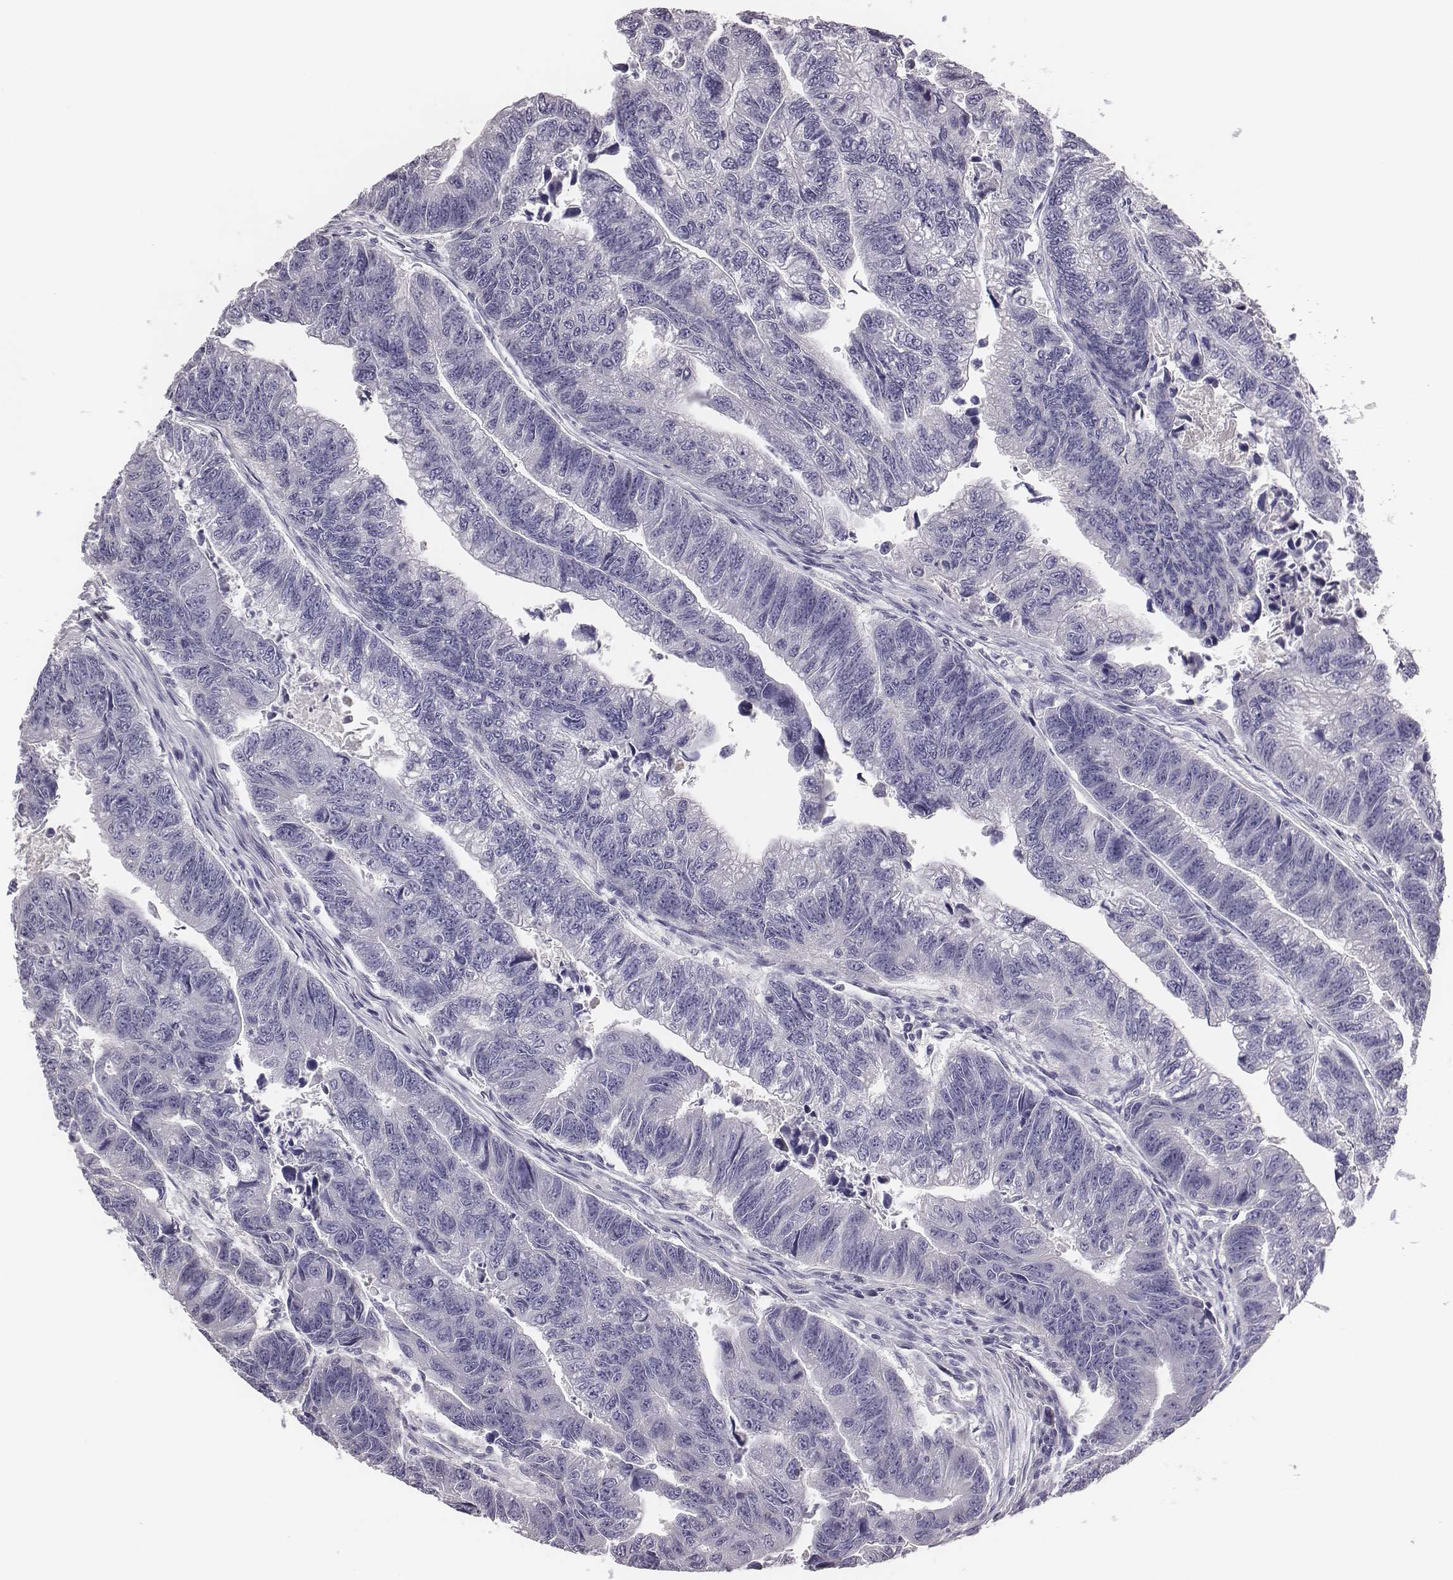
{"staining": {"intensity": "negative", "quantity": "none", "location": "none"}, "tissue": "colorectal cancer", "cell_type": "Tumor cells", "image_type": "cancer", "snomed": [{"axis": "morphology", "description": "Adenocarcinoma, NOS"}, {"axis": "topography", "description": "Colon"}], "caption": "This is an immunohistochemistry (IHC) photomicrograph of human colorectal cancer. There is no expression in tumor cells.", "gene": "EN1", "patient": {"sex": "female", "age": 65}}